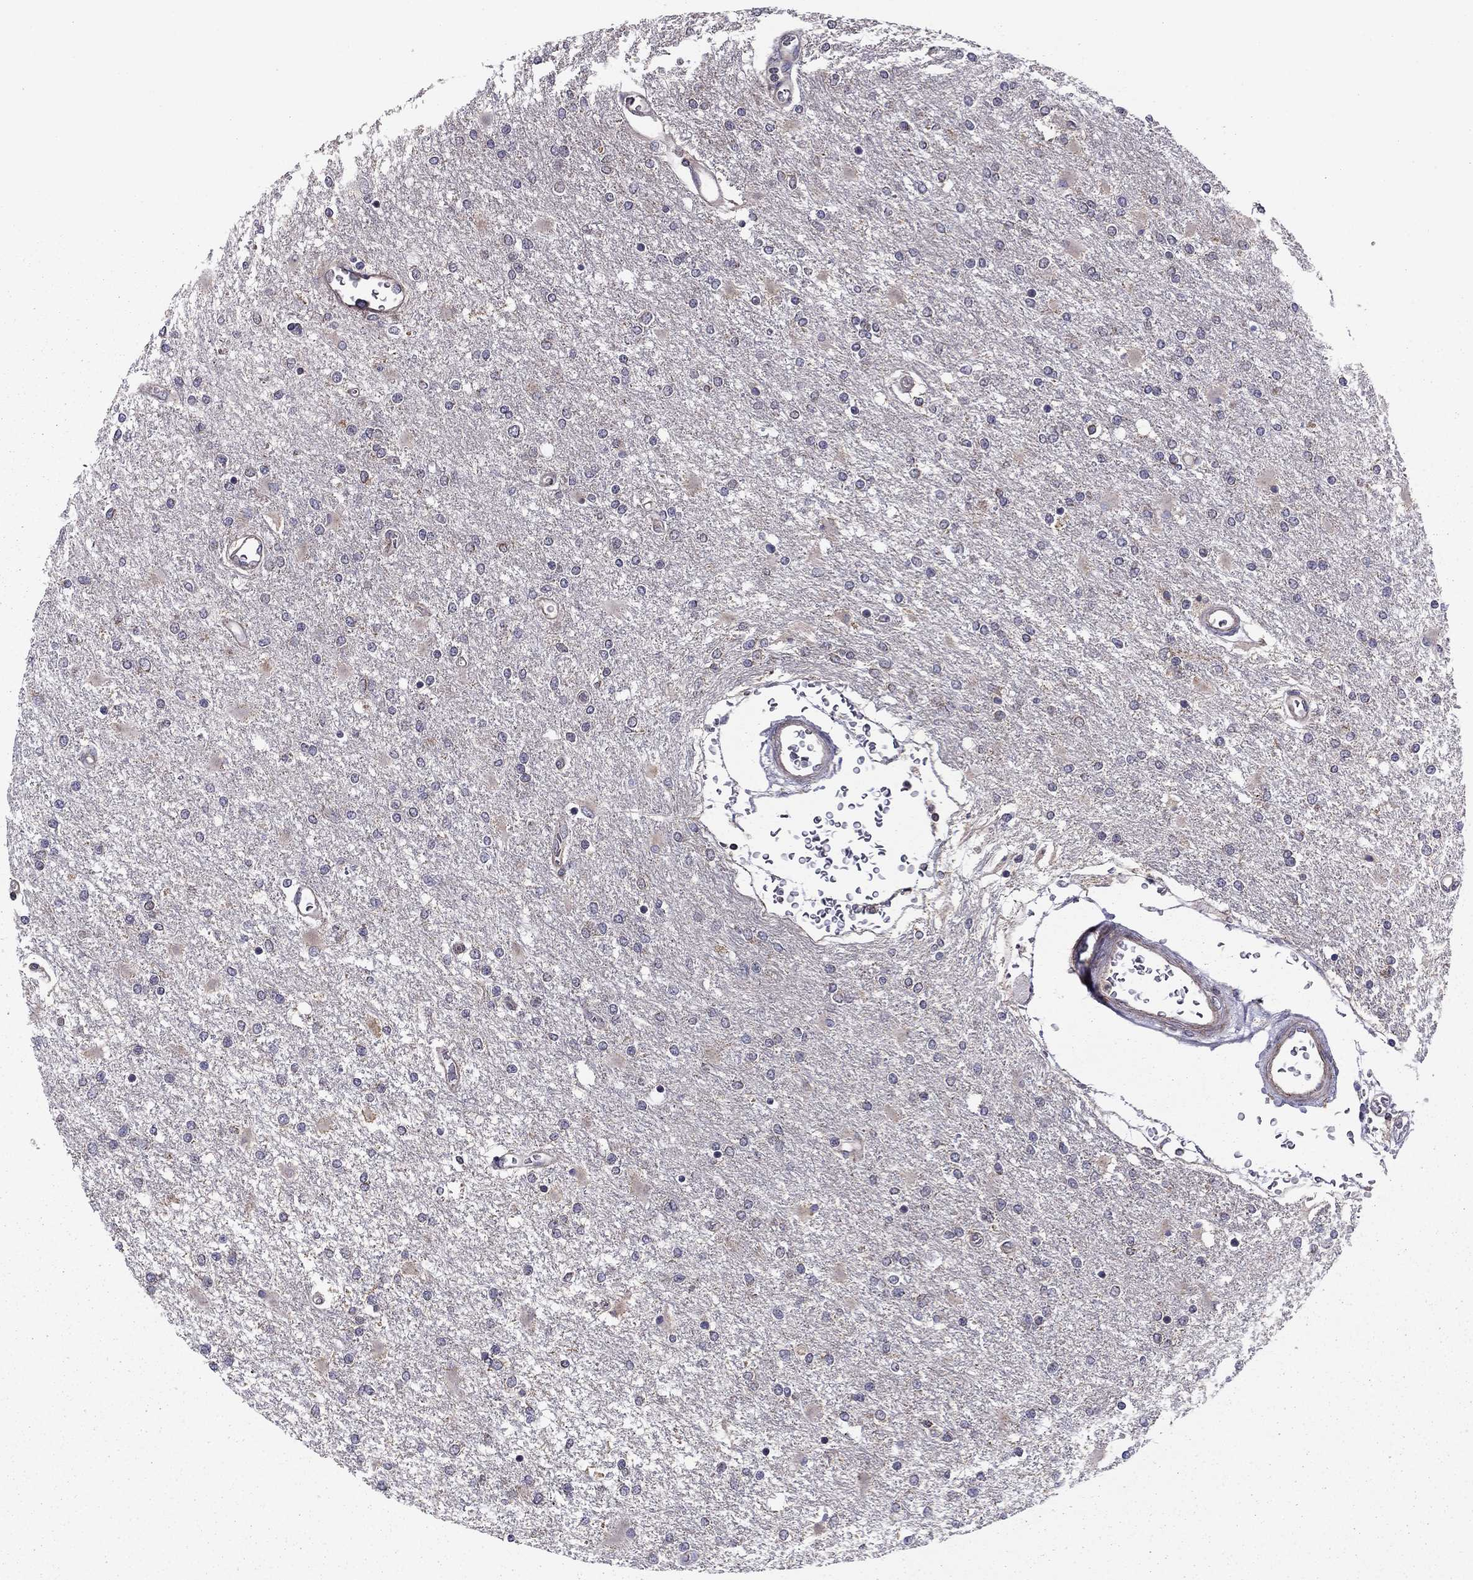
{"staining": {"intensity": "weak", "quantity": "<25%", "location": "cytoplasmic/membranous"}, "tissue": "glioma", "cell_type": "Tumor cells", "image_type": "cancer", "snomed": [{"axis": "morphology", "description": "Glioma, malignant, High grade"}, {"axis": "topography", "description": "Cerebral cortex"}], "caption": "A micrograph of human glioma is negative for staining in tumor cells. (DAB (3,3'-diaminobenzidine) immunohistochemistry, high magnification).", "gene": "ALG6", "patient": {"sex": "male", "age": 79}}